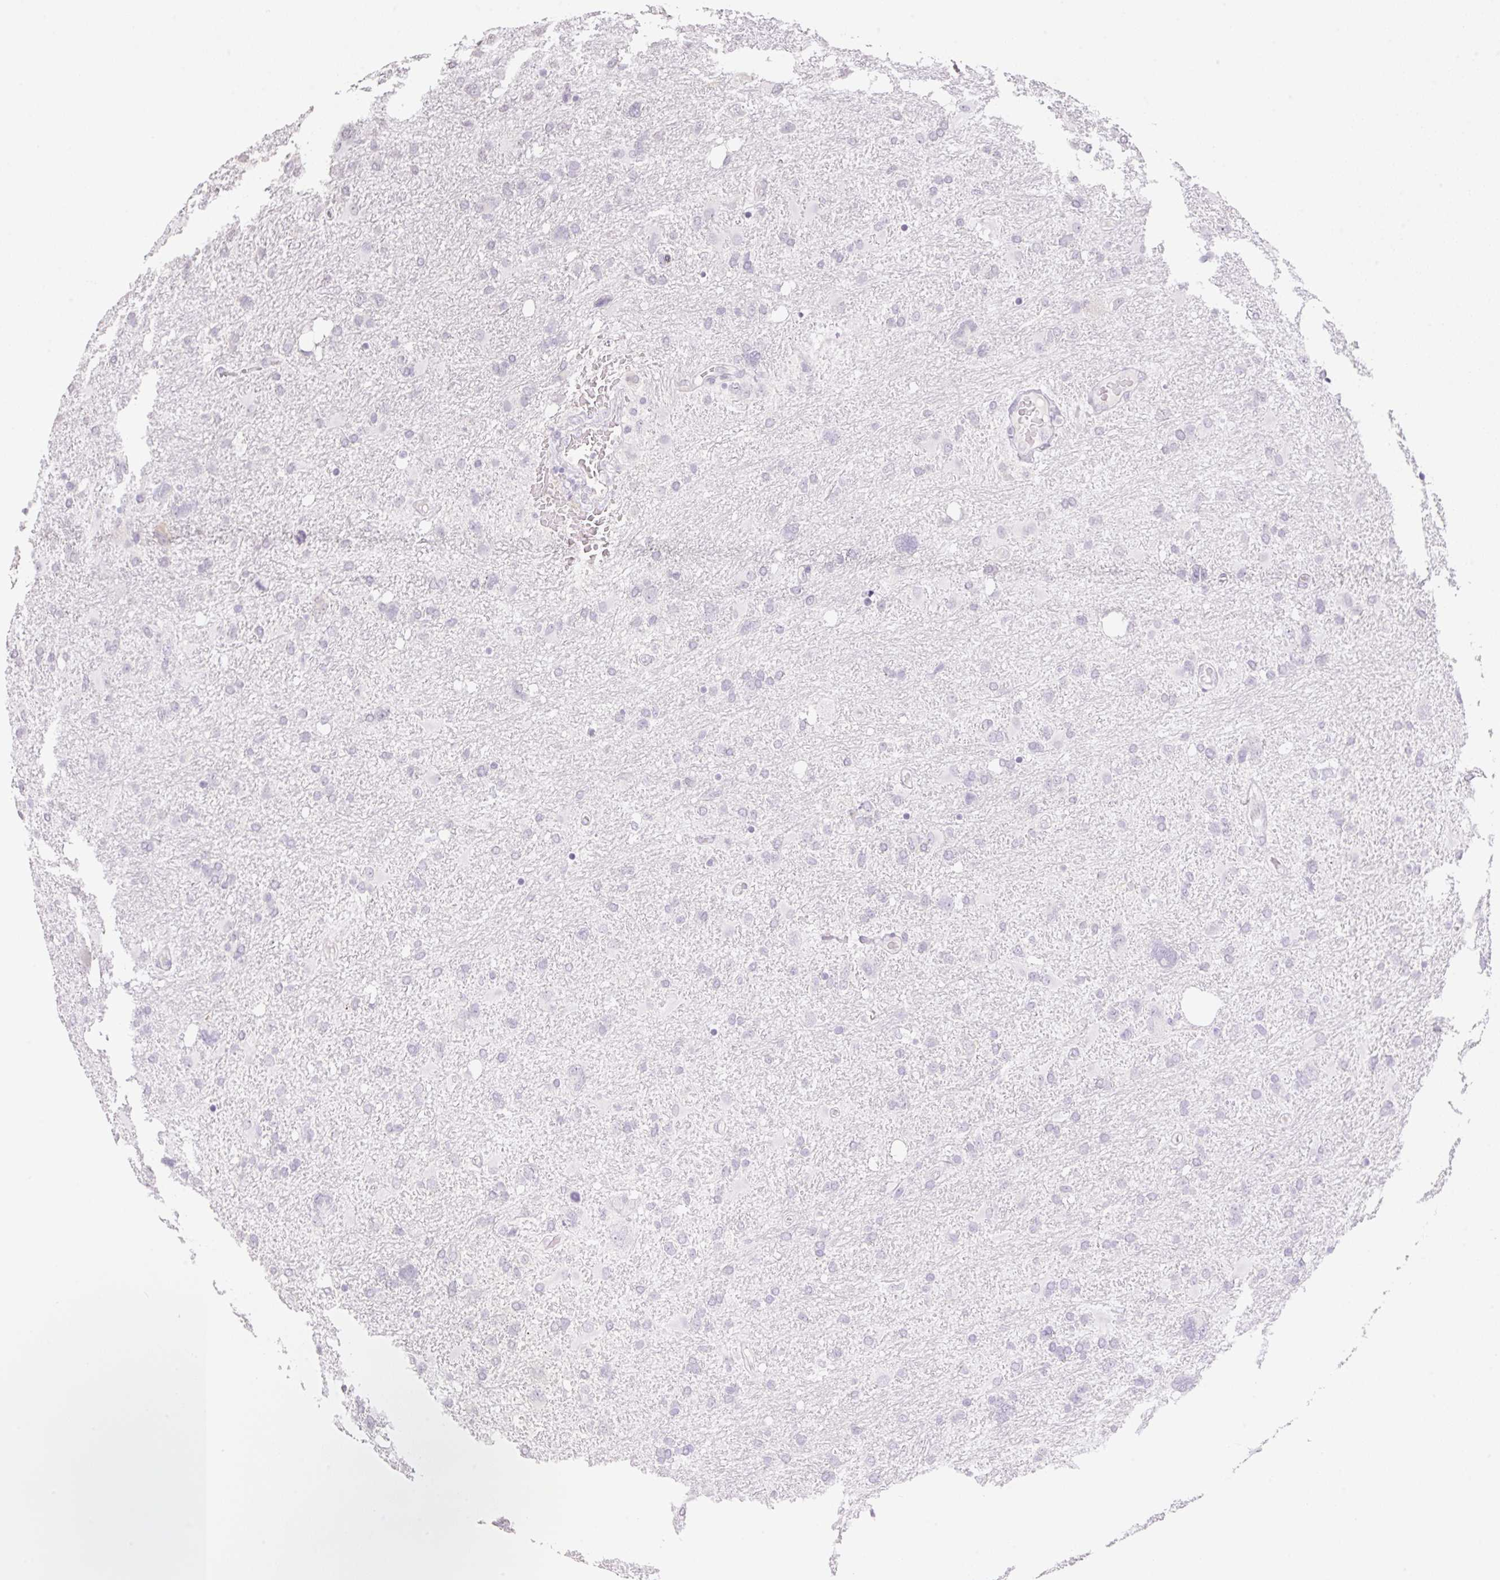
{"staining": {"intensity": "negative", "quantity": "none", "location": "none"}, "tissue": "glioma", "cell_type": "Tumor cells", "image_type": "cancer", "snomed": [{"axis": "morphology", "description": "Glioma, malignant, High grade"}, {"axis": "topography", "description": "Brain"}], "caption": "Immunohistochemistry (IHC) histopathology image of neoplastic tissue: human high-grade glioma (malignant) stained with DAB exhibits no significant protein positivity in tumor cells. The staining was performed using DAB (3,3'-diaminobenzidine) to visualize the protein expression in brown, while the nuclei were stained in blue with hematoxylin (Magnification: 20x).", "gene": "HCRTR2", "patient": {"sex": "male", "age": 61}}